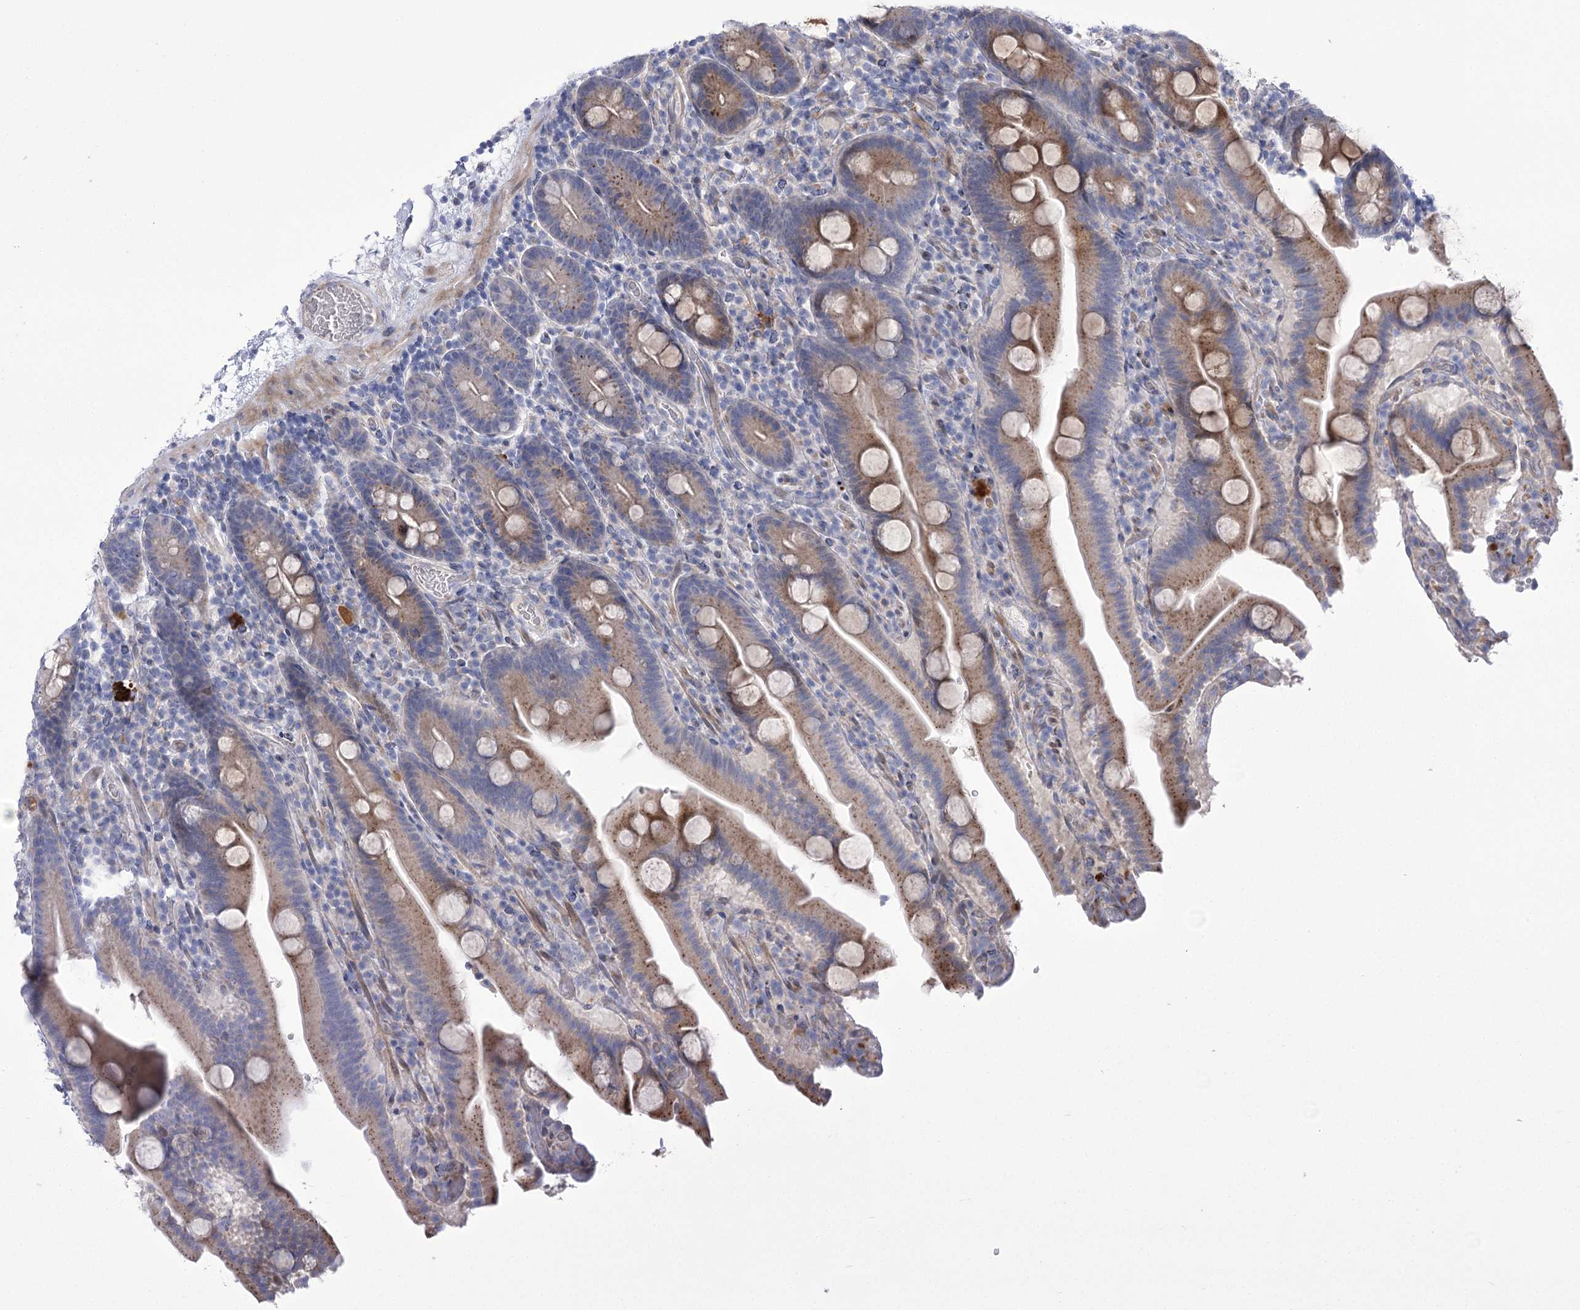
{"staining": {"intensity": "moderate", "quantity": ">75%", "location": "cytoplasmic/membranous"}, "tissue": "duodenum", "cell_type": "Glandular cells", "image_type": "normal", "snomed": [{"axis": "morphology", "description": "Normal tissue, NOS"}, {"axis": "topography", "description": "Duodenum"}], "caption": "Duodenum stained with DAB IHC exhibits medium levels of moderate cytoplasmic/membranous staining in approximately >75% of glandular cells. (DAB IHC with brightfield microscopy, high magnification).", "gene": "NME7", "patient": {"sex": "male", "age": 55}}